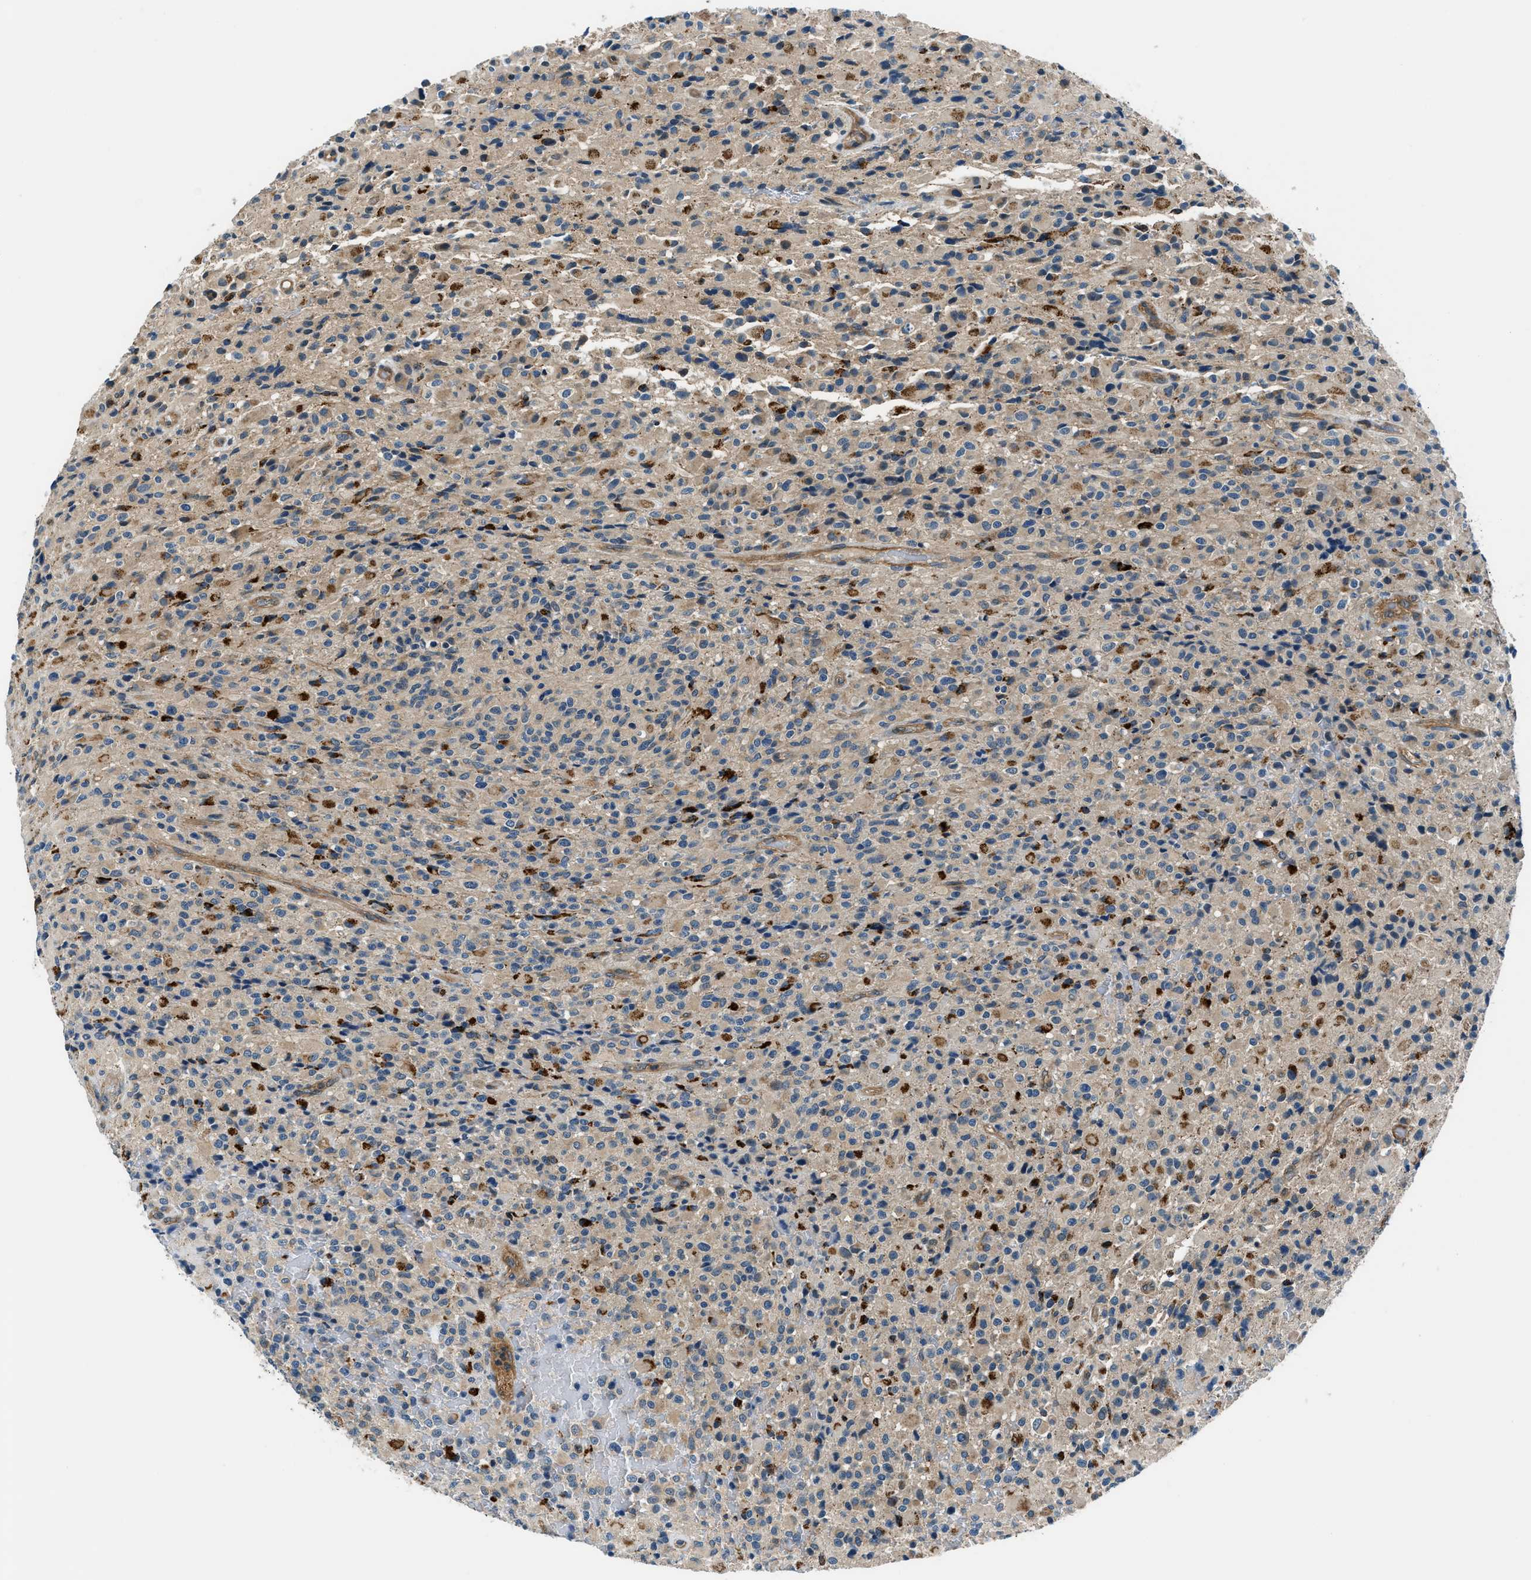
{"staining": {"intensity": "weak", "quantity": ">75%", "location": "cytoplasmic/membranous"}, "tissue": "glioma", "cell_type": "Tumor cells", "image_type": "cancer", "snomed": [{"axis": "morphology", "description": "Glioma, malignant, High grade"}, {"axis": "topography", "description": "Brain"}], "caption": "Immunohistochemistry image of neoplastic tissue: human malignant glioma (high-grade) stained using immunohistochemistry (IHC) shows low levels of weak protein expression localized specifically in the cytoplasmic/membranous of tumor cells, appearing as a cytoplasmic/membranous brown color.", "gene": "SLC19A2", "patient": {"sex": "male", "age": 71}}